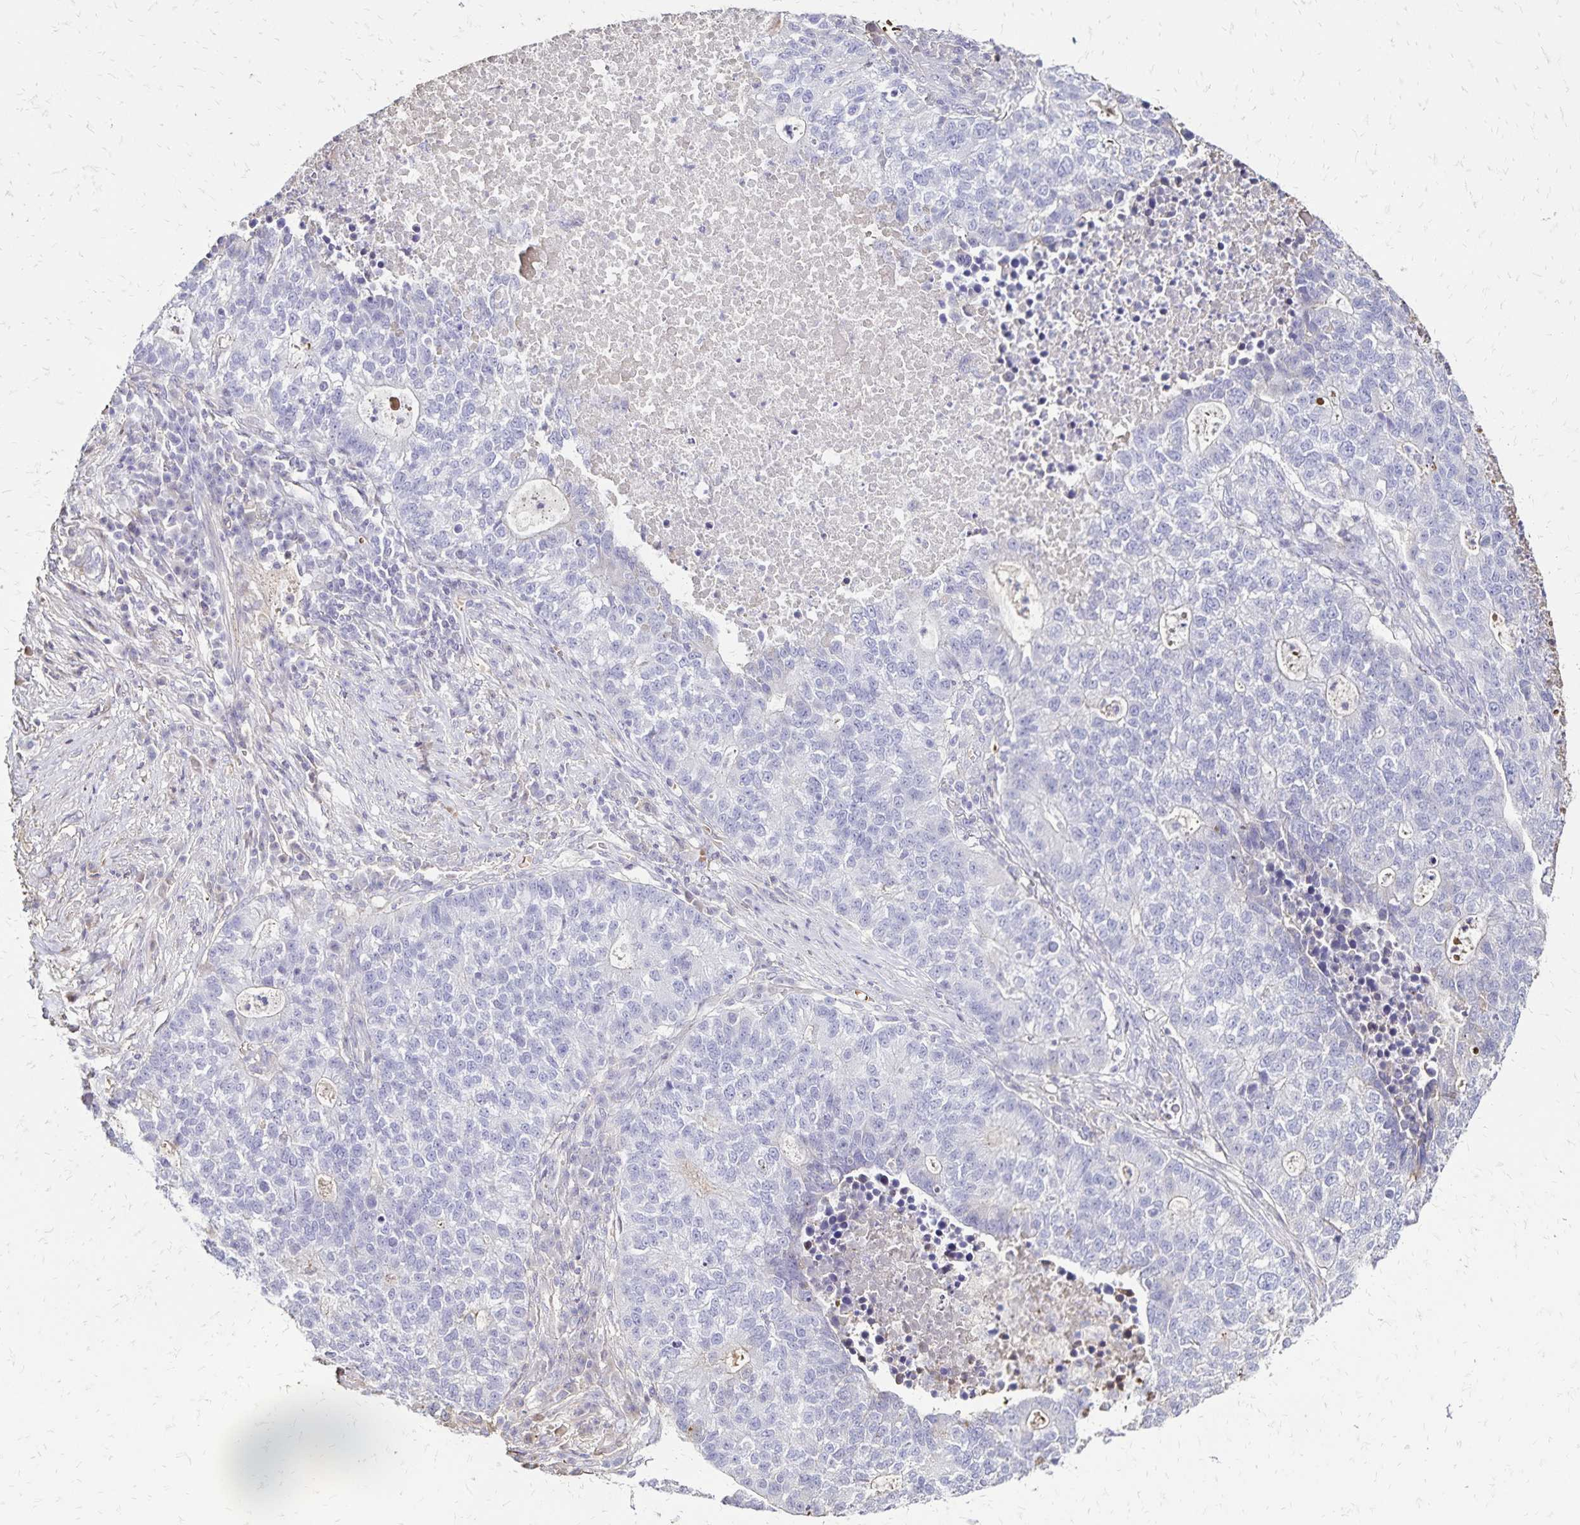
{"staining": {"intensity": "negative", "quantity": "none", "location": "none"}, "tissue": "lung cancer", "cell_type": "Tumor cells", "image_type": "cancer", "snomed": [{"axis": "morphology", "description": "Adenocarcinoma, NOS"}, {"axis": "topography", "description": "Lung"}], "caption": "Immunohistochemical staining of human lung cancer (adenocarcinoma) shows no significant positivity in tumor cells. The staining is performed using DAB (3,3'-diaminobenzidine) brown chromogen with nuclei counter-stained in using hematoxylin.", "gene": "KISS1", "patient": {"sex": "male", "age": 57}}